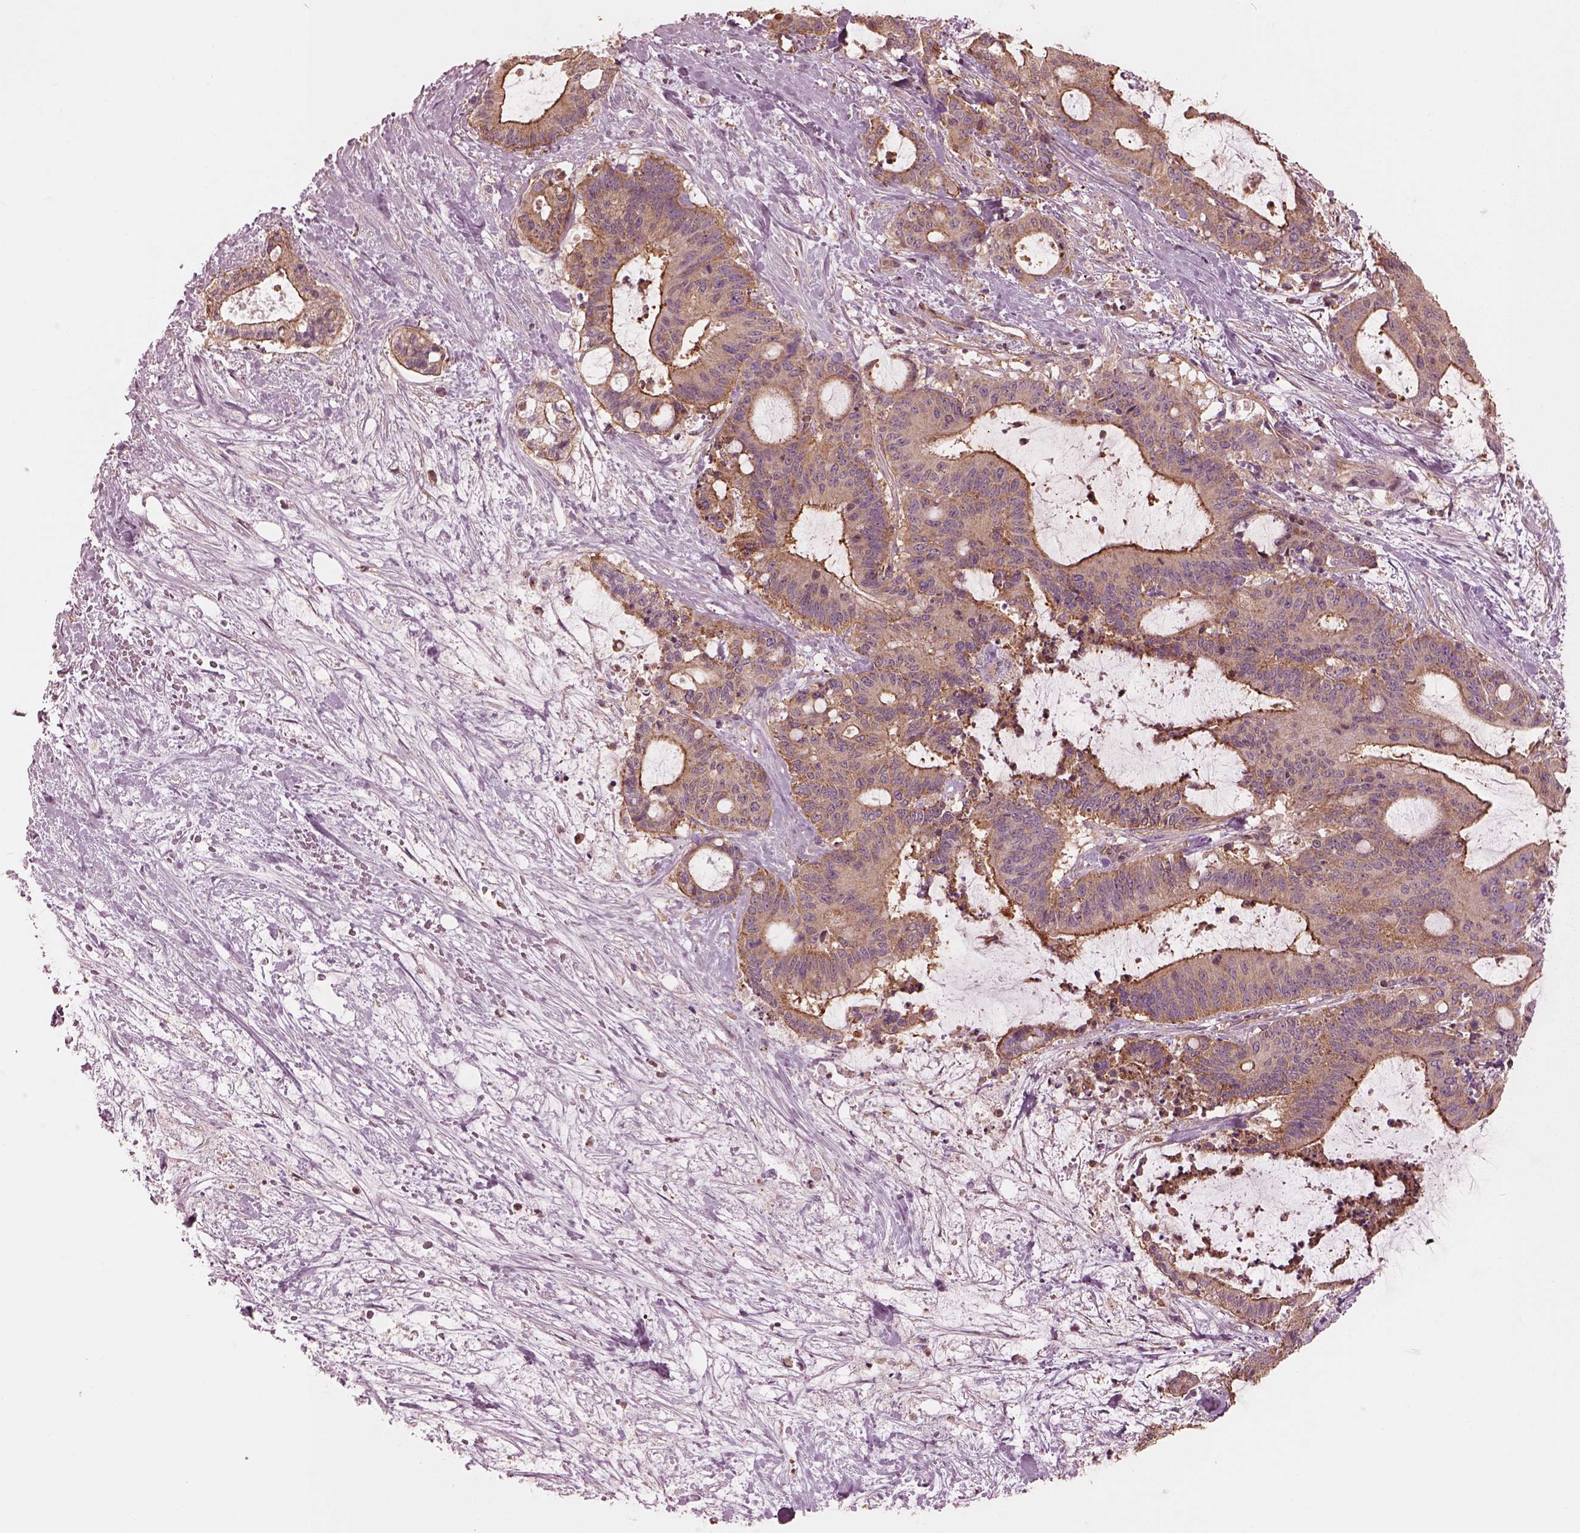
{"staining": {"intensity": "strong", "quantity": "25%-75%", "location": "cytoplasmic/membranous"}, "tissue": "liver cancer", "cell_type": "Tumor cells", "image_type": "cancer", "snomed": [{"axis": "morphology", "description": "Cholangiocarcinoma"}, {"axis": "topography", "description": "Liver"}], "caption": "Protein analysis of liver cancer (cholangiocarcinoma) tissue displays strong cytoplasmic/membranous positivity in about 25%-75% of tumor cells. The staining was performed using DAB (3,3'-diaminobenzidine) to visualize the protein expression in brown, while the nuclei were stained in blue with hematoxylin (Magnification: 20x).", "gene": "STK33", "patient": {"sex": "female", "age": 73}}